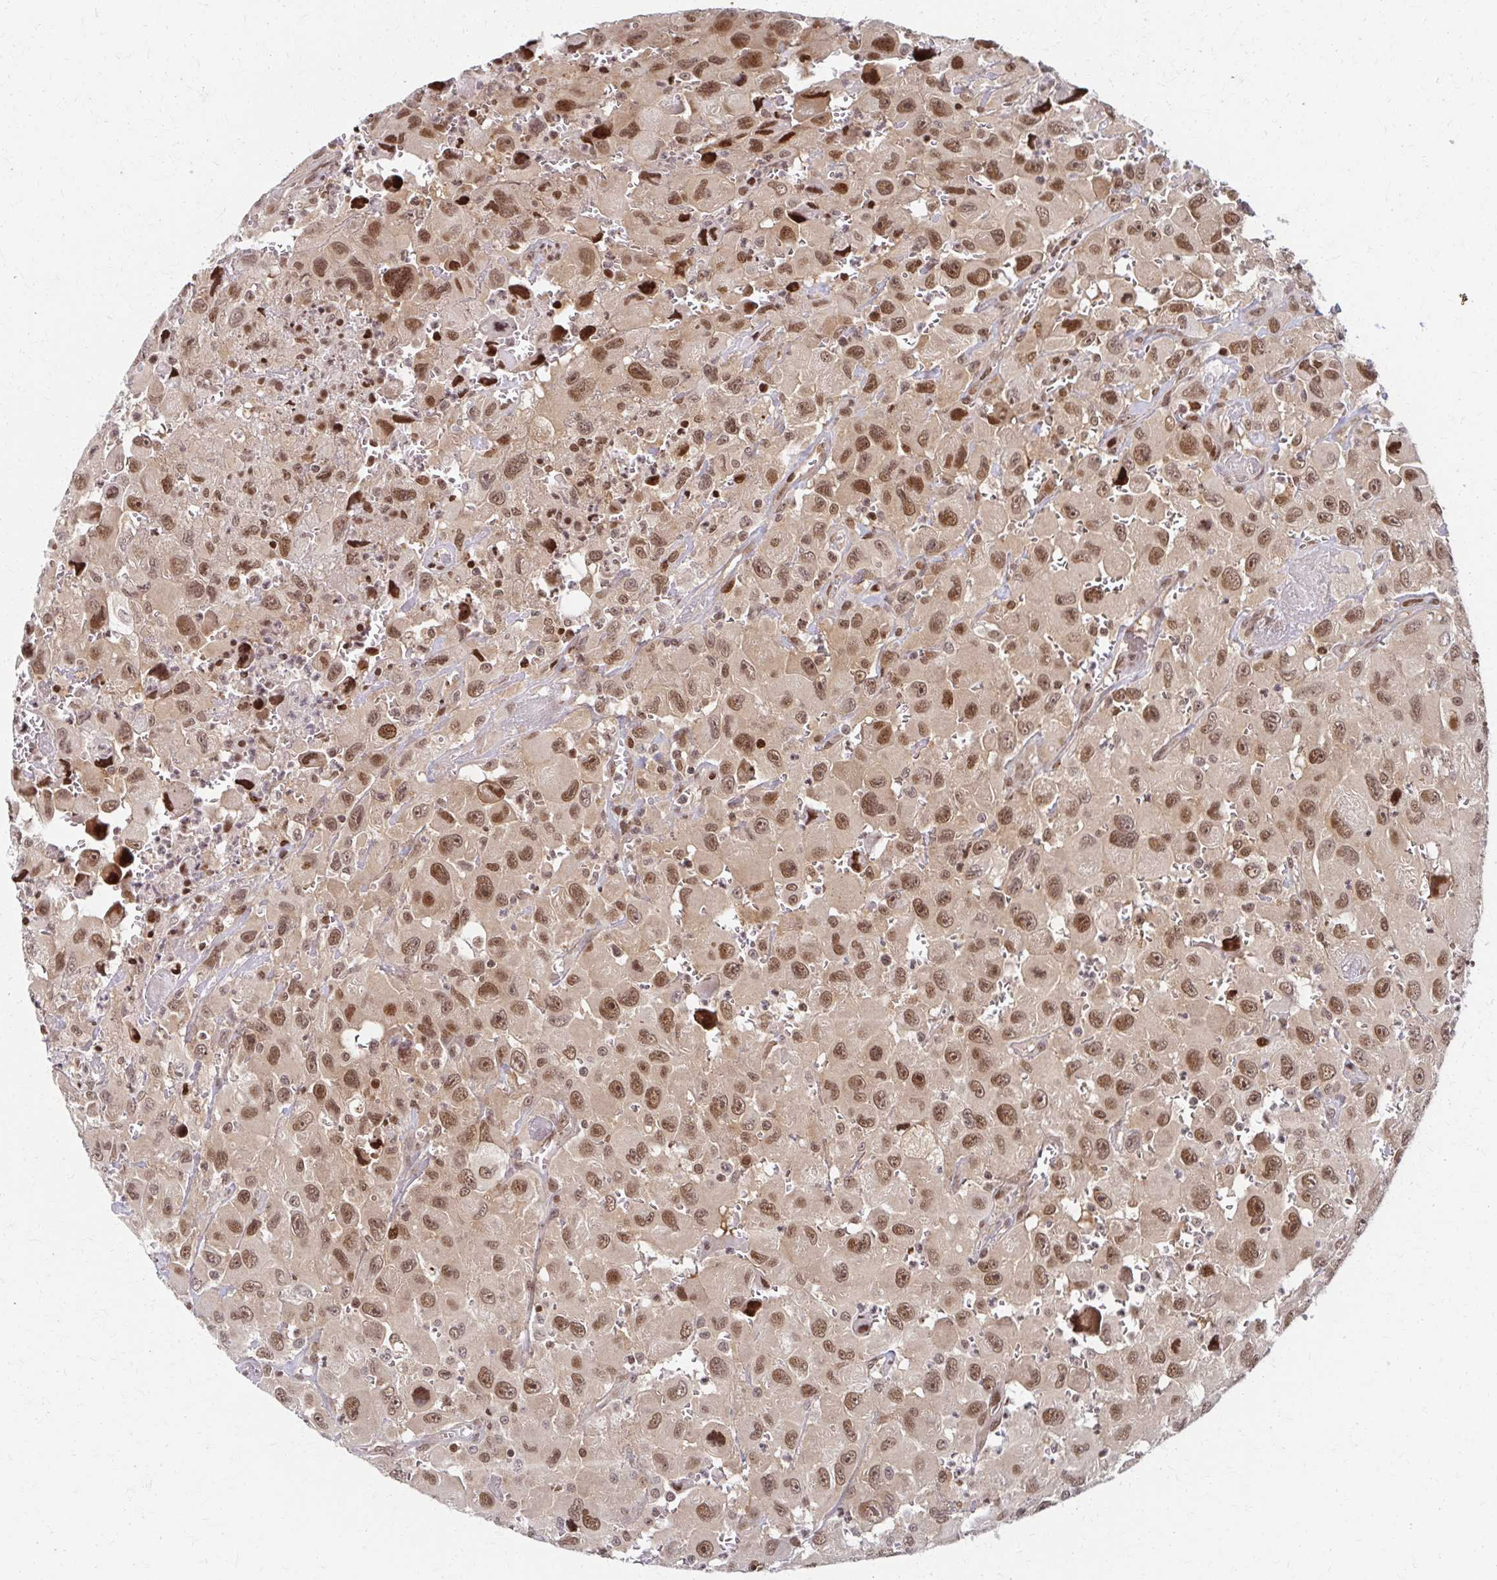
{"staining": {"intensity": "moderate", "quantity": "25%-75%", "location": "nuclear"}, "tissue": "head and neck cancer", "cell_type": "Tumor cells", "image_type": "cancer", "snomed": [{"axis": "morphology", "description": "Squamous cell carcinoma, NOS"}, {"axis": "morphology", "description": "Squamous cell carcinoma, metastatic, NOS"}, {"axis": "topography", "description": "Oral tissue"}, {"axis": "topography", "description": "Head-Neck"}], "caption": "Human metastatic squamous cell carcinoma (head and neck) stained for a protein (brown) displays moderate nuclear positive staining in approximately 25%-75% of tumor cells.", "gene": "PSMD7", "patient": {"sex": "female", "age": 85}}